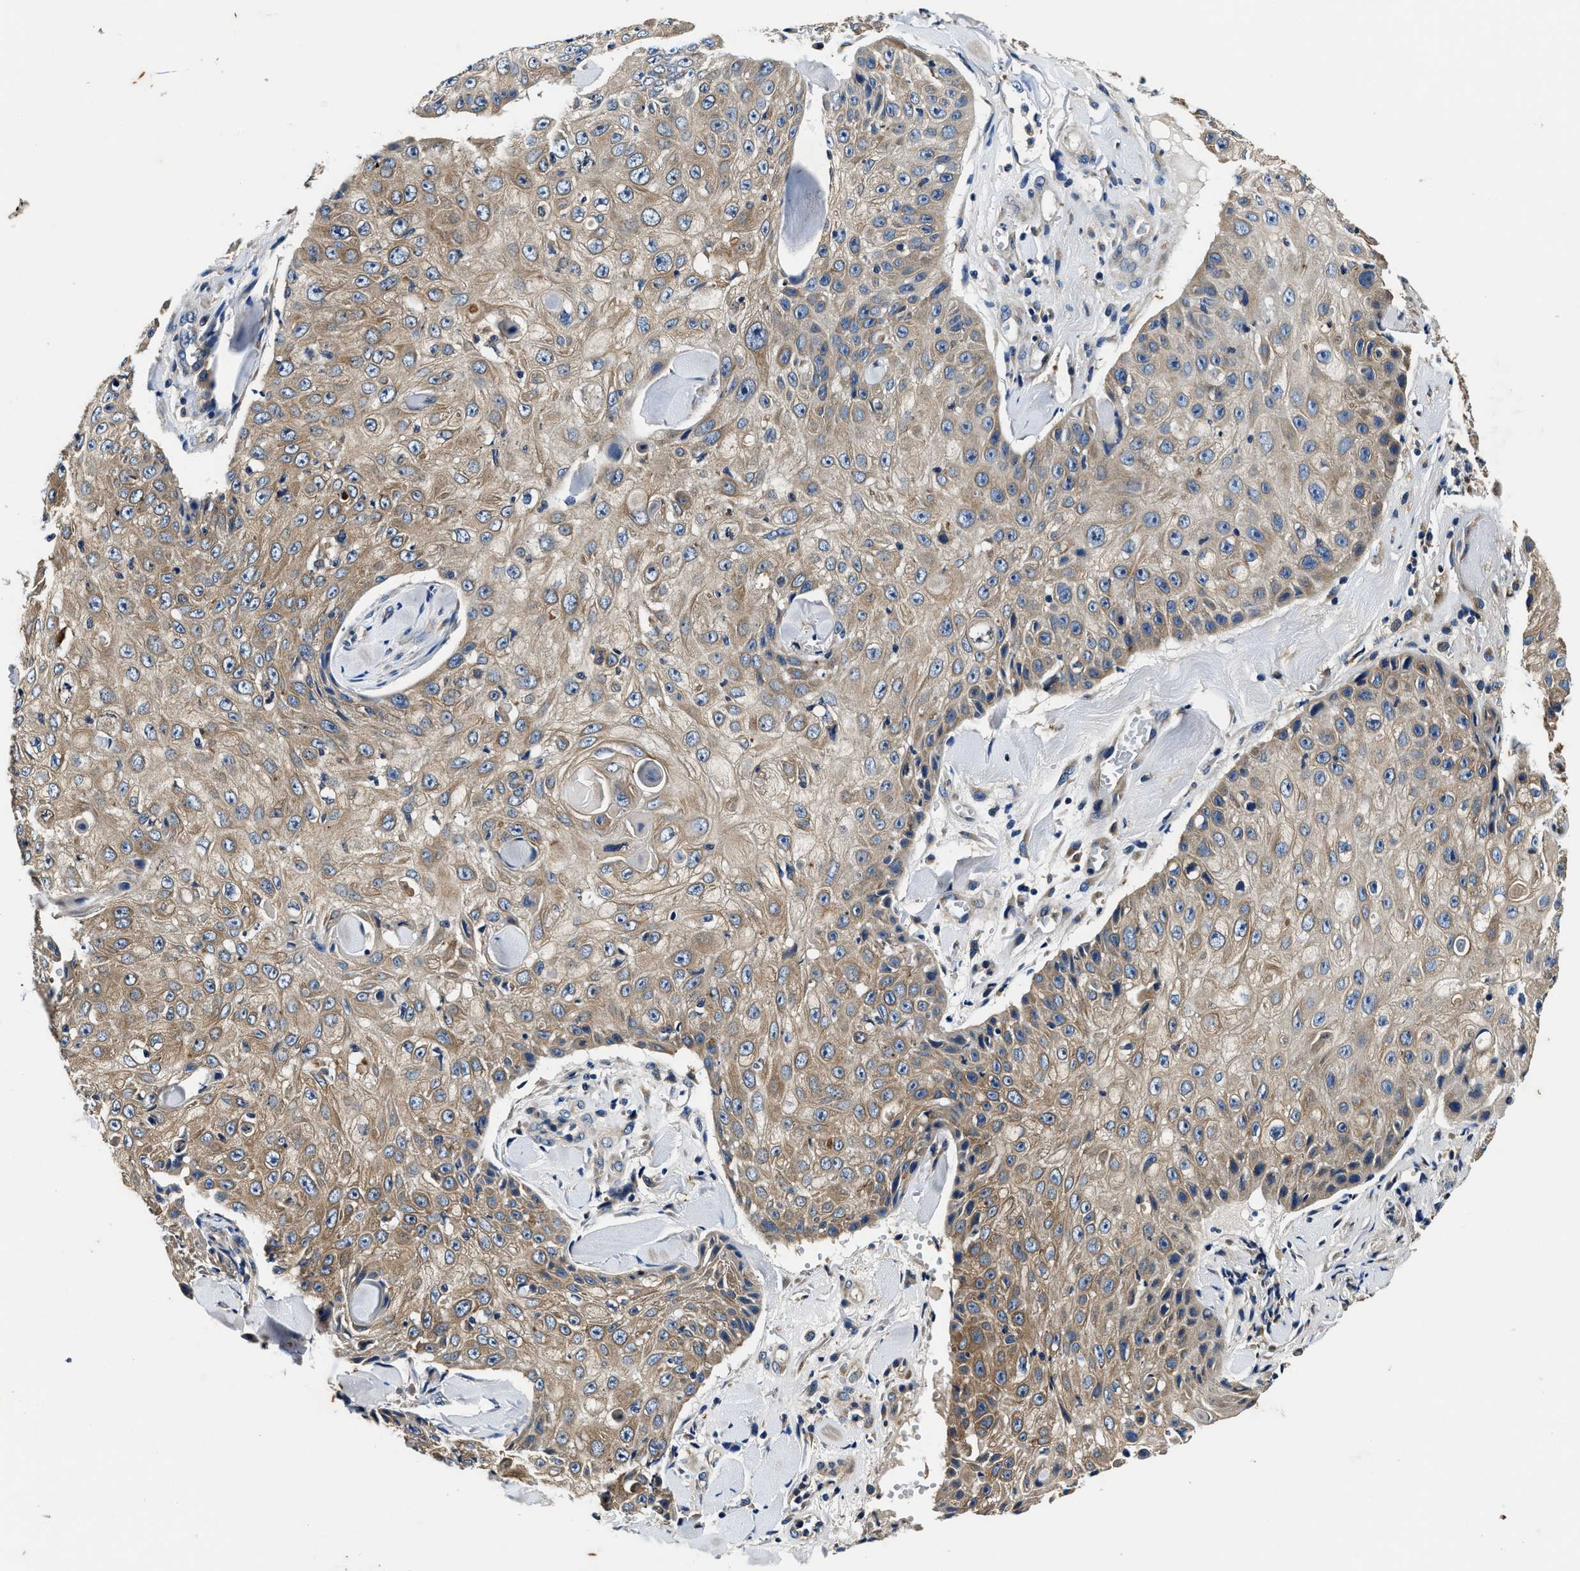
{"staining": {"intensity": "weak", "quantity": ">75%", "location": "cytoplasmic/membranous"}, "tissue": "skin cancer", "cell_type": "Tumor cells", "image_type": "cancer", "snomed": [{"axis": "morphology", "description": "Squamous cell carcinoma, NOS"}, {"axis": "topography", "description": "Skin"}], "caption": "Skin cancer (squamous cell carcinoma) stained with a protein marker demonstrates weak staining in tumor cells.", "gene": "PI4KB", "patient": {"sex": "male", "age": 86}}